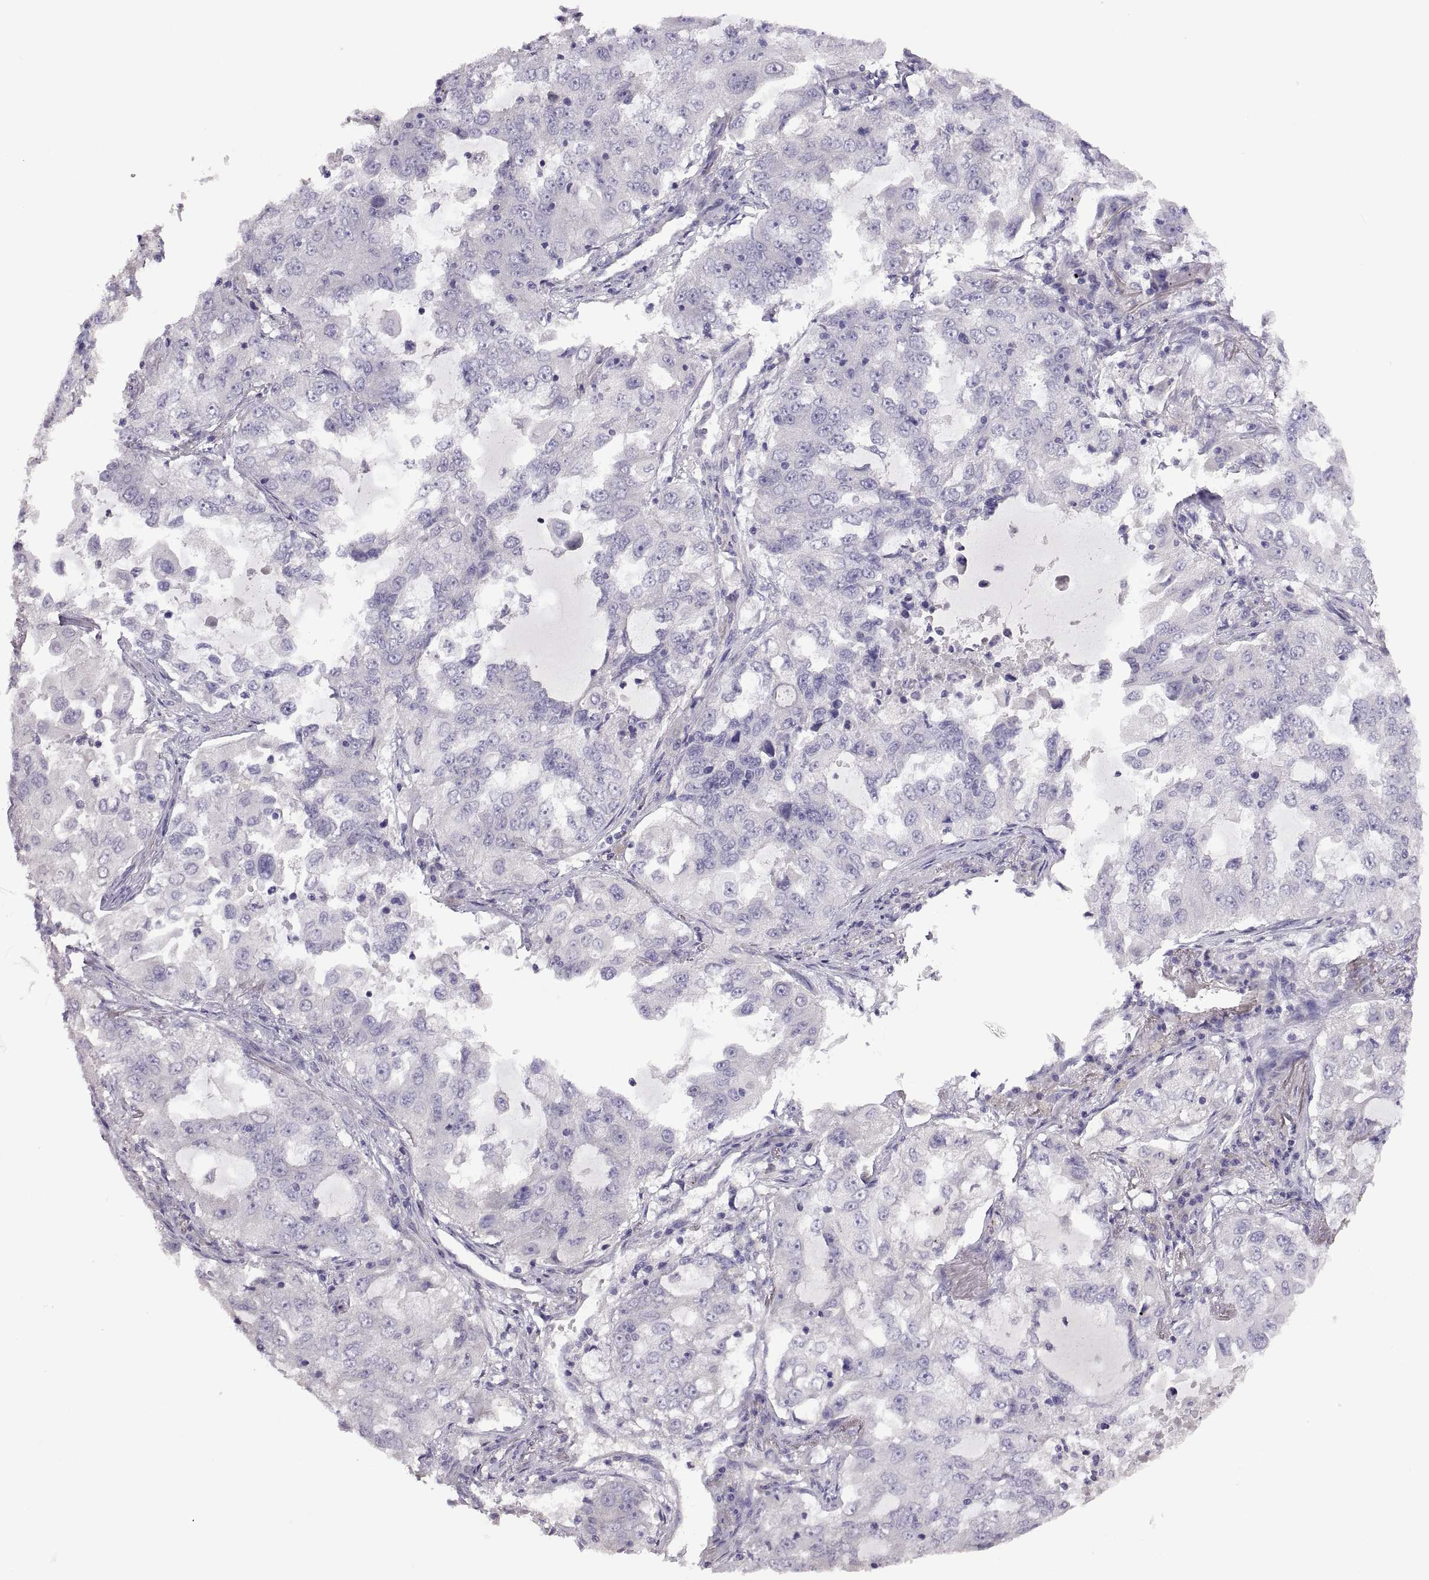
{"staining": {"intensity": "negative", "quantity": "none", "location": "none"}, "tissue": "lung cancer", "cell_type": "Tumor cells", "image_type": "cancer", "snomed": [{"axis": "morphology", "description": "Adenocarcinoma, NOS"}, {"axis": "topography", "description": "Lung"}], "caption": "Immunohistochemistry of human lung adenocarcinoma demonstrates no expression in tumor cells.", "gene": "TBX19", "patient": {"sex": "female", "age": 61}}